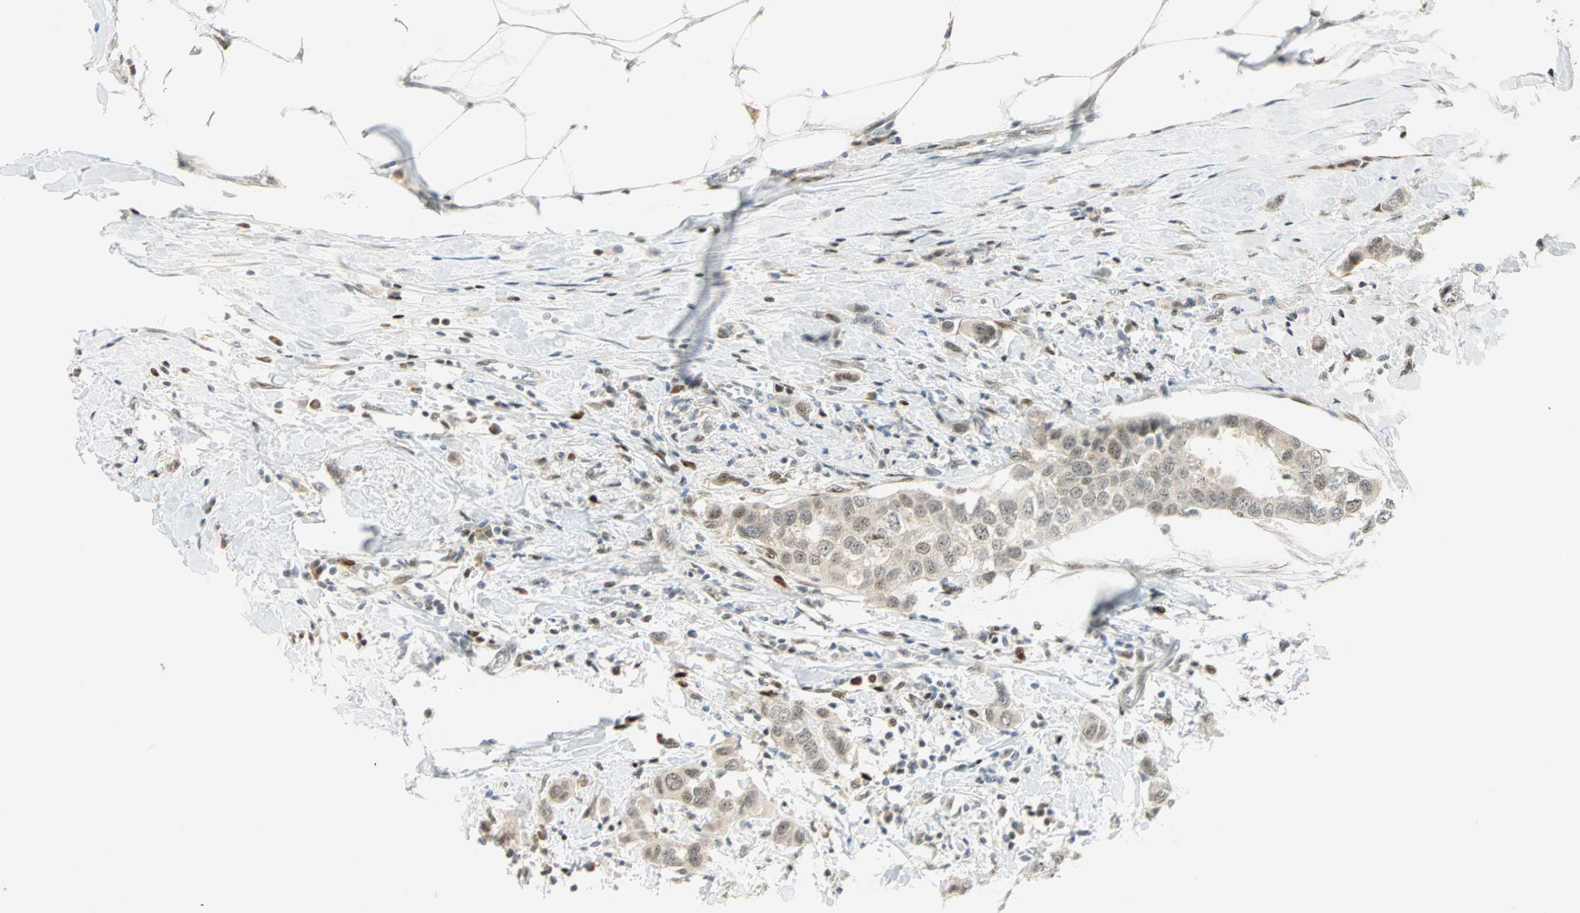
{"staining": {"intensity": "negative", "quantity": "none", "location": "none"}, "tissue": "breast cancer", "cell_type": "Tumor cells", "image_type": "cancer", "snomed": [{"axis": "morphology", "description": "Duct carcinoma"}, {"axis": "topography", "description": "Breast"}], "caption": "This is an immunohistochemistry (IHC) micrograph of human breast cancer. There is no expression in tumor cells.", "gene": "MSX2", "patient": {"sex": "female", "age": 50}}